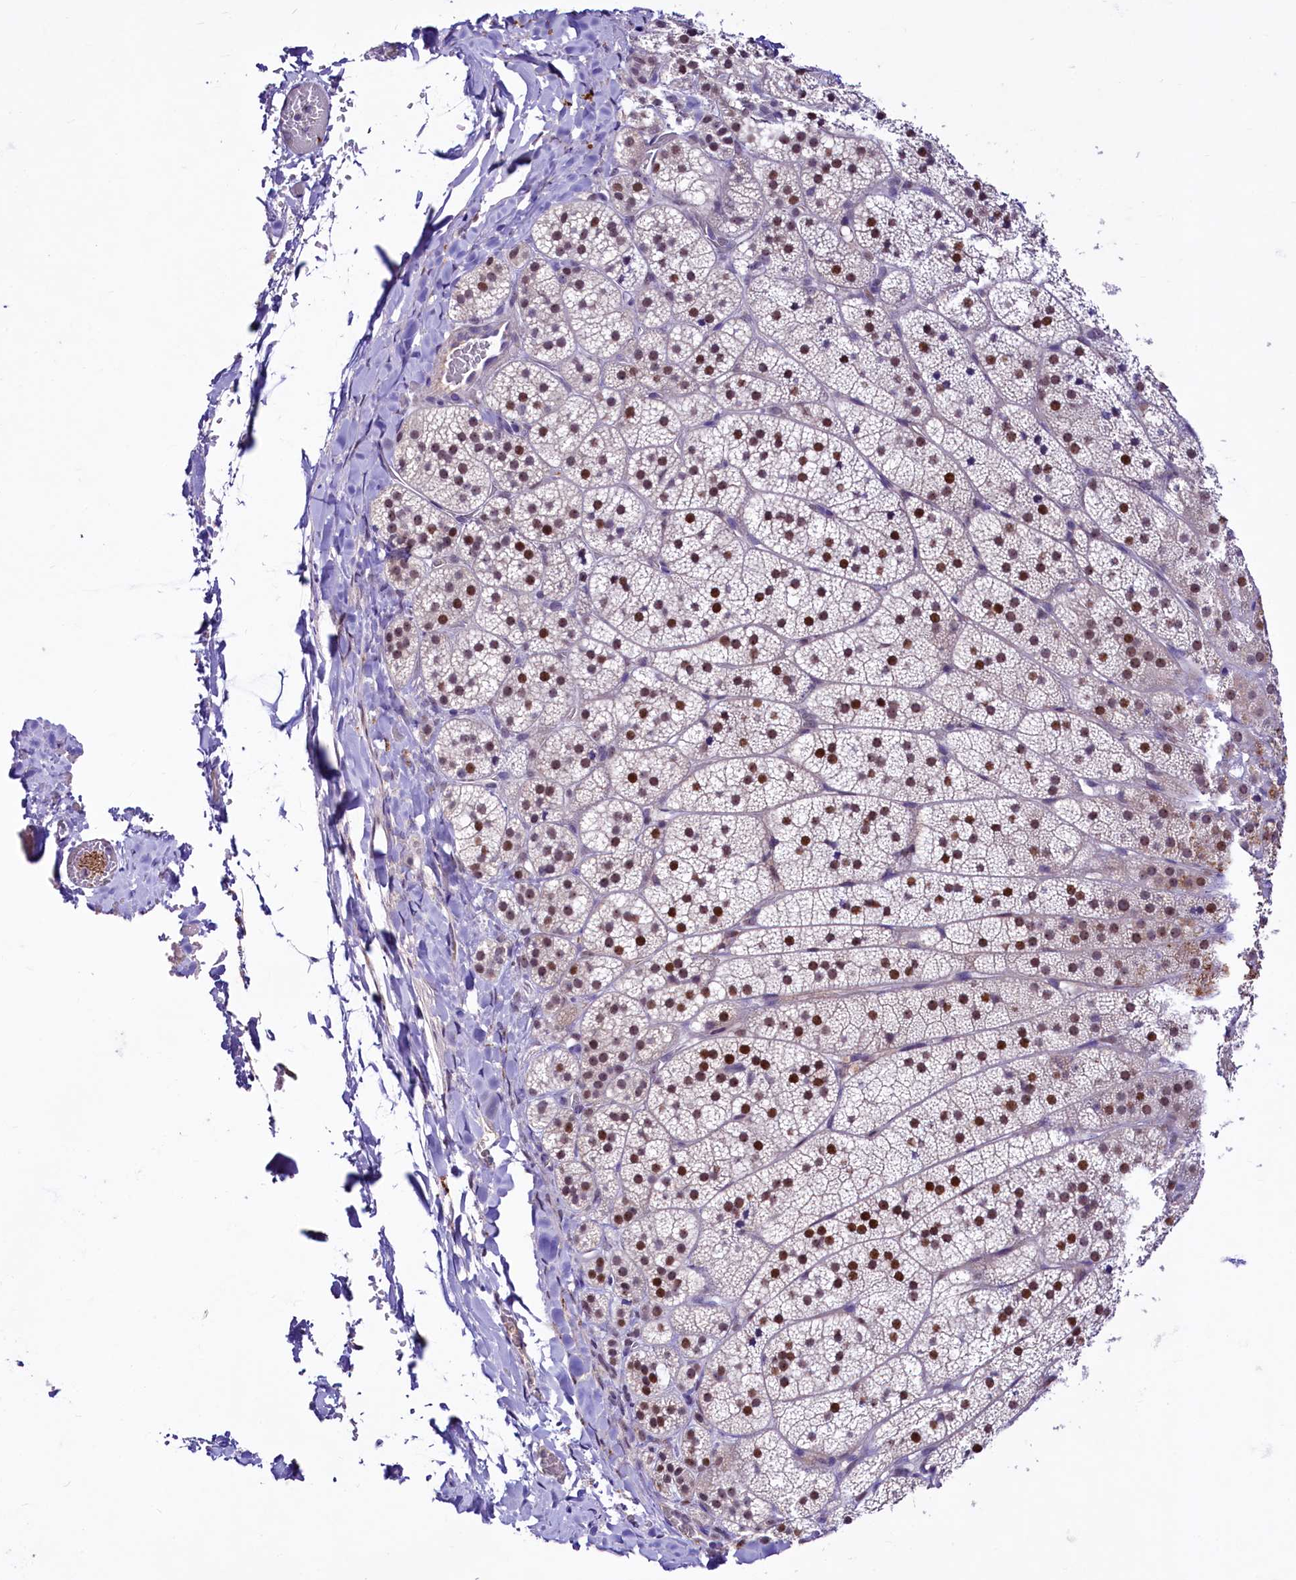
{"staining": {"intensity": "moderate", "quantity": "25%-75%", "location": "nuclear"}, "tissue": "adrenal gland", "cell_type": "Glandular cells", "image_type": "normal", "snomed": [{"axis": "morphology", "description": "Normal tissue, NOS"}, {"axis": "topography", "description": "Adrenal gland"}], "caption": "Glandular cells display medium levels of moderate nuclear positivity in about 25%-75% of cells in benign human adrenal gland.", "gene": "LEUTX", "patient": {"sex": "female", "age": 44}}